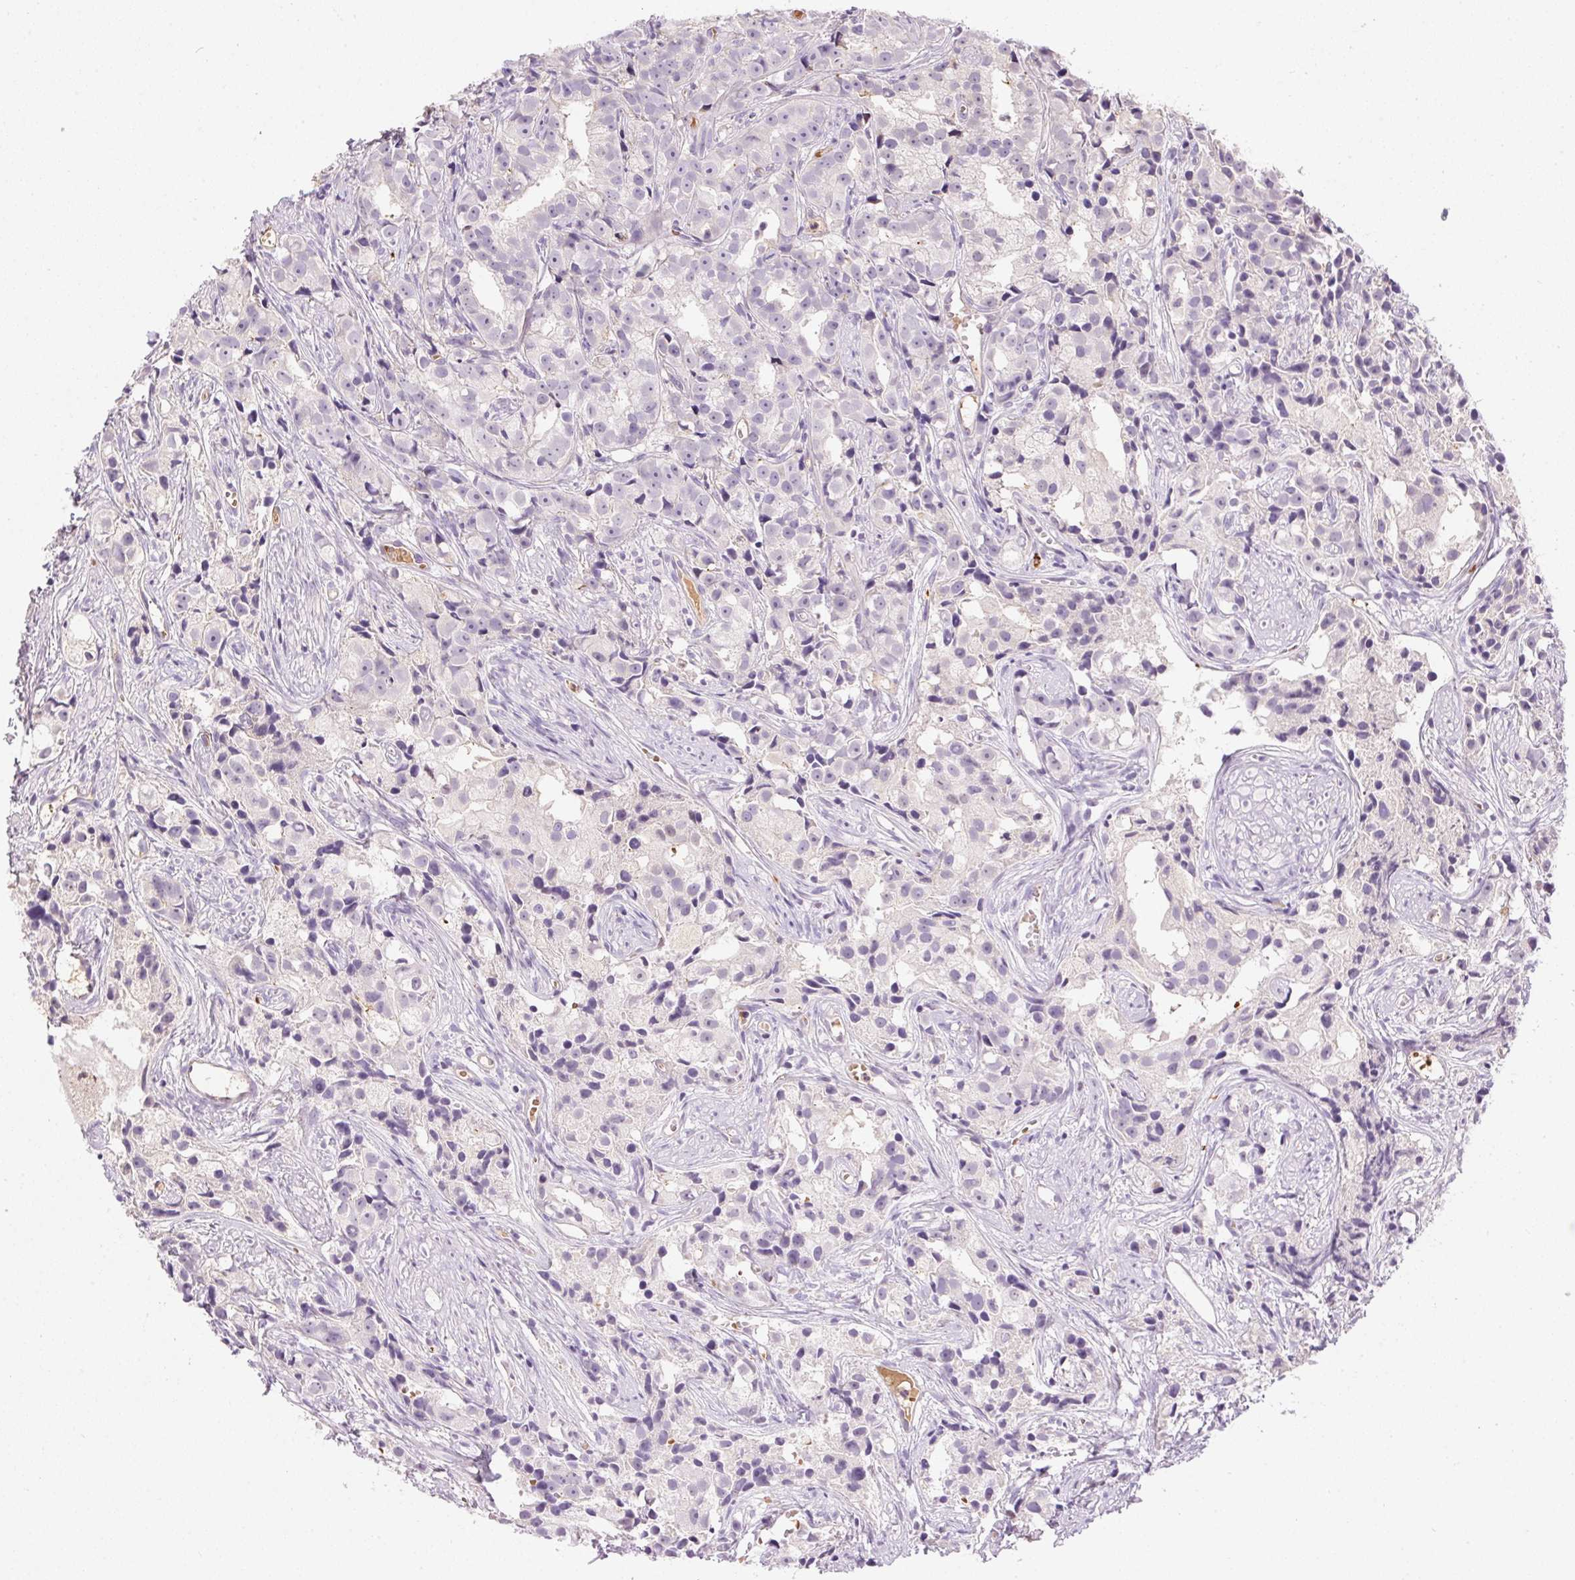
{"staining": {"intensity": "negative", "quantity": "none", "location": "none"}, "tissue": "prostate cancer", "cell_type": "Tumor cells", "image_type": "cancer", "snomed": [{"axis": "morphology", "description": "Adenocarcinoma, High grade"}, {"axis": "topography", "description": "Prostate"}], "caption": "Tumor cells are negative for protein expression in human prostate cancer (high-grade adenocarcinoma). (DAB (3,3'-diaminobenzidine) IHC with hematoxylin counter stain).", "gene": "ORM1", "patient": {"sex": "male", "age": 75}}